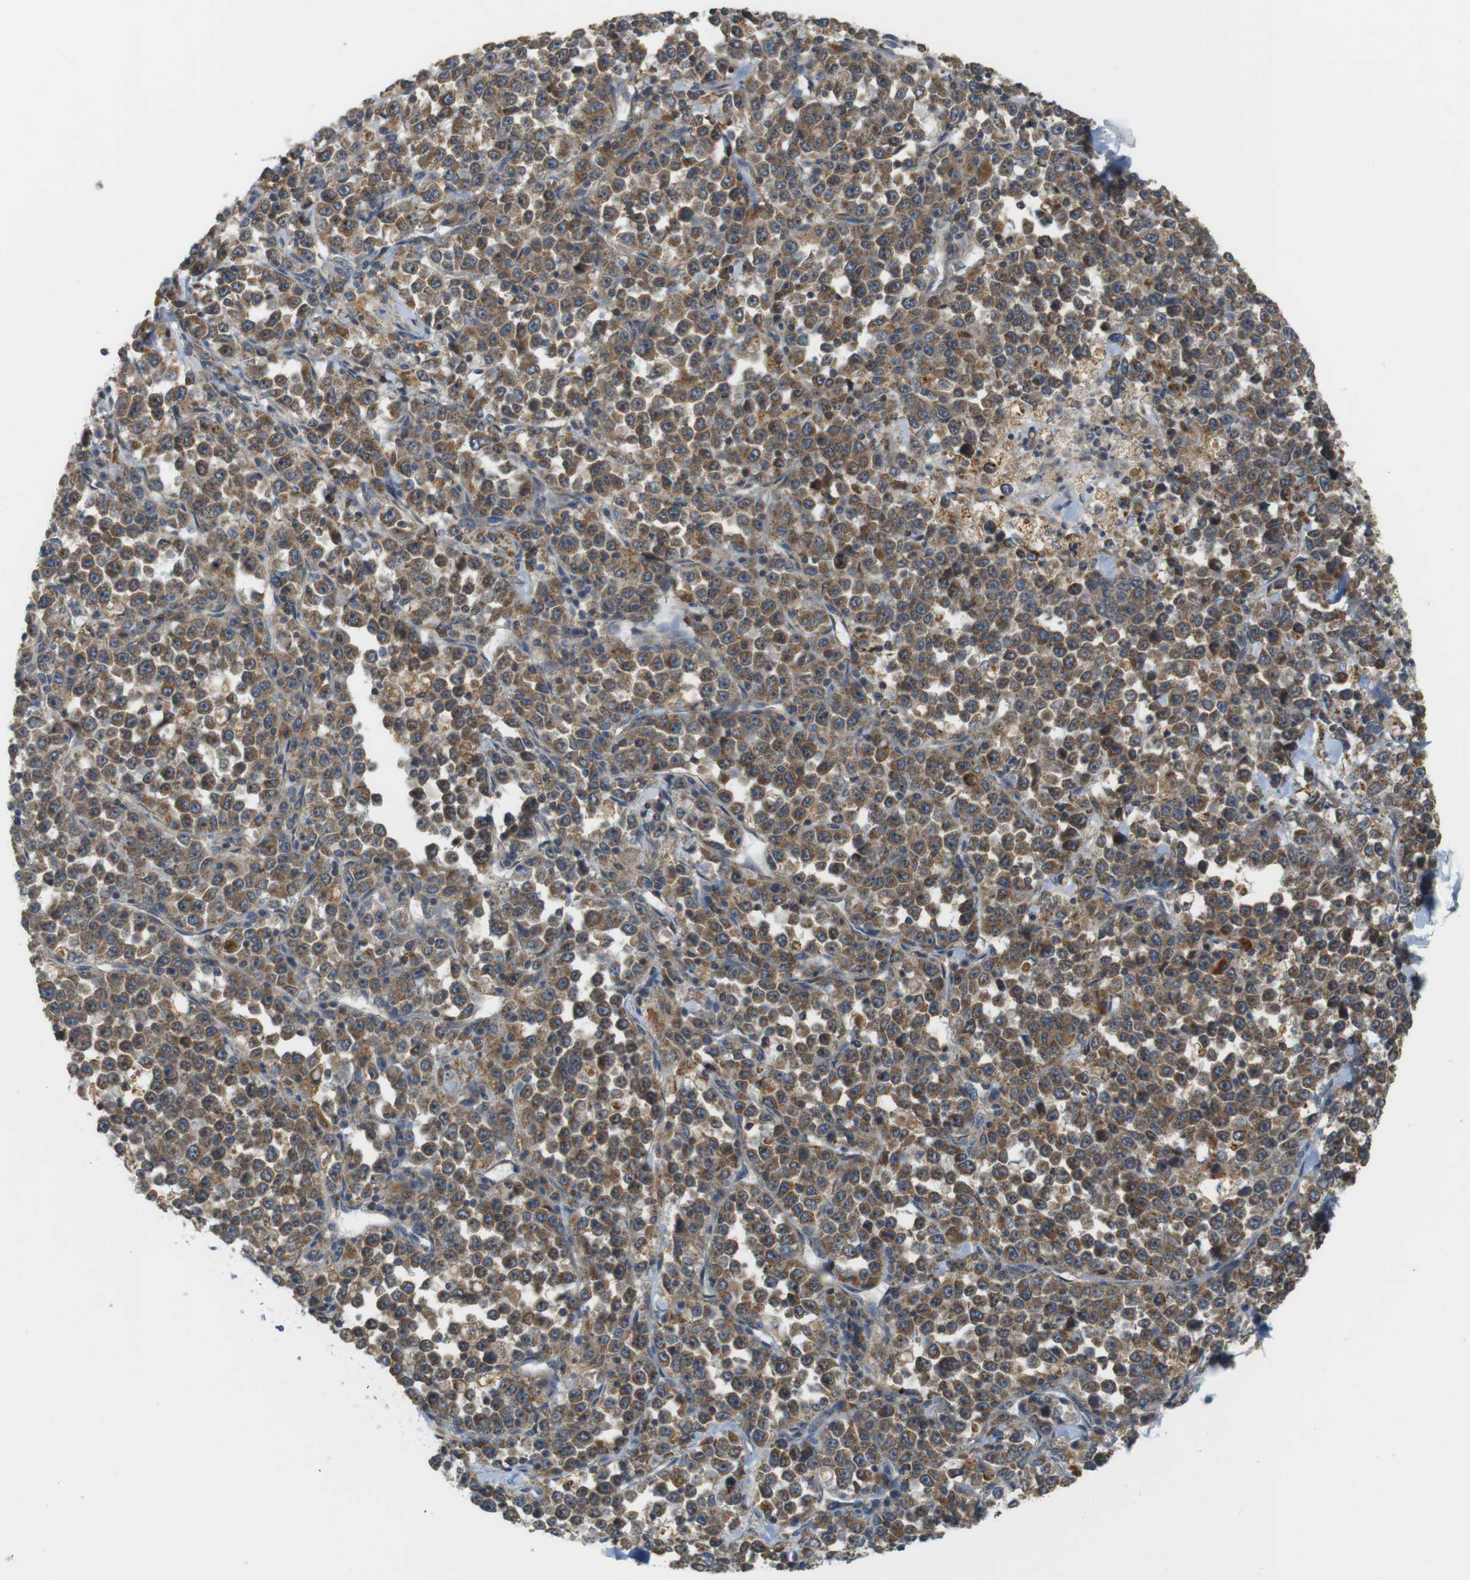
{"staining": {"intensity": "moderate", "quantity": ">75%", "location": "cytoplasmic/membranous"}, "tissue": "stomach cancer", "cell_type": "Tumor cells", "image_type": "cancer", "snomed": [{"axis": "morphology", "description": "Normal tissue, NOS"}, {"axis": "morphology", "description": "Adenocarcinoma, NOS"}, {"axis": "topography", "description": "Stomach, upper"}, {"axis": "topography", "description": "Stomach"}], "caption": "An IHC photomicrograph of tumor tissue is shown. Protein staining in brown labels moderate cytoplasmic/membranous positivity in adenocarcinoma (stomach) within tumor cells. Nuclei are stained in blue.", "gene": "BRI3BP", "patient": {"sex": "male", "age": 59}}